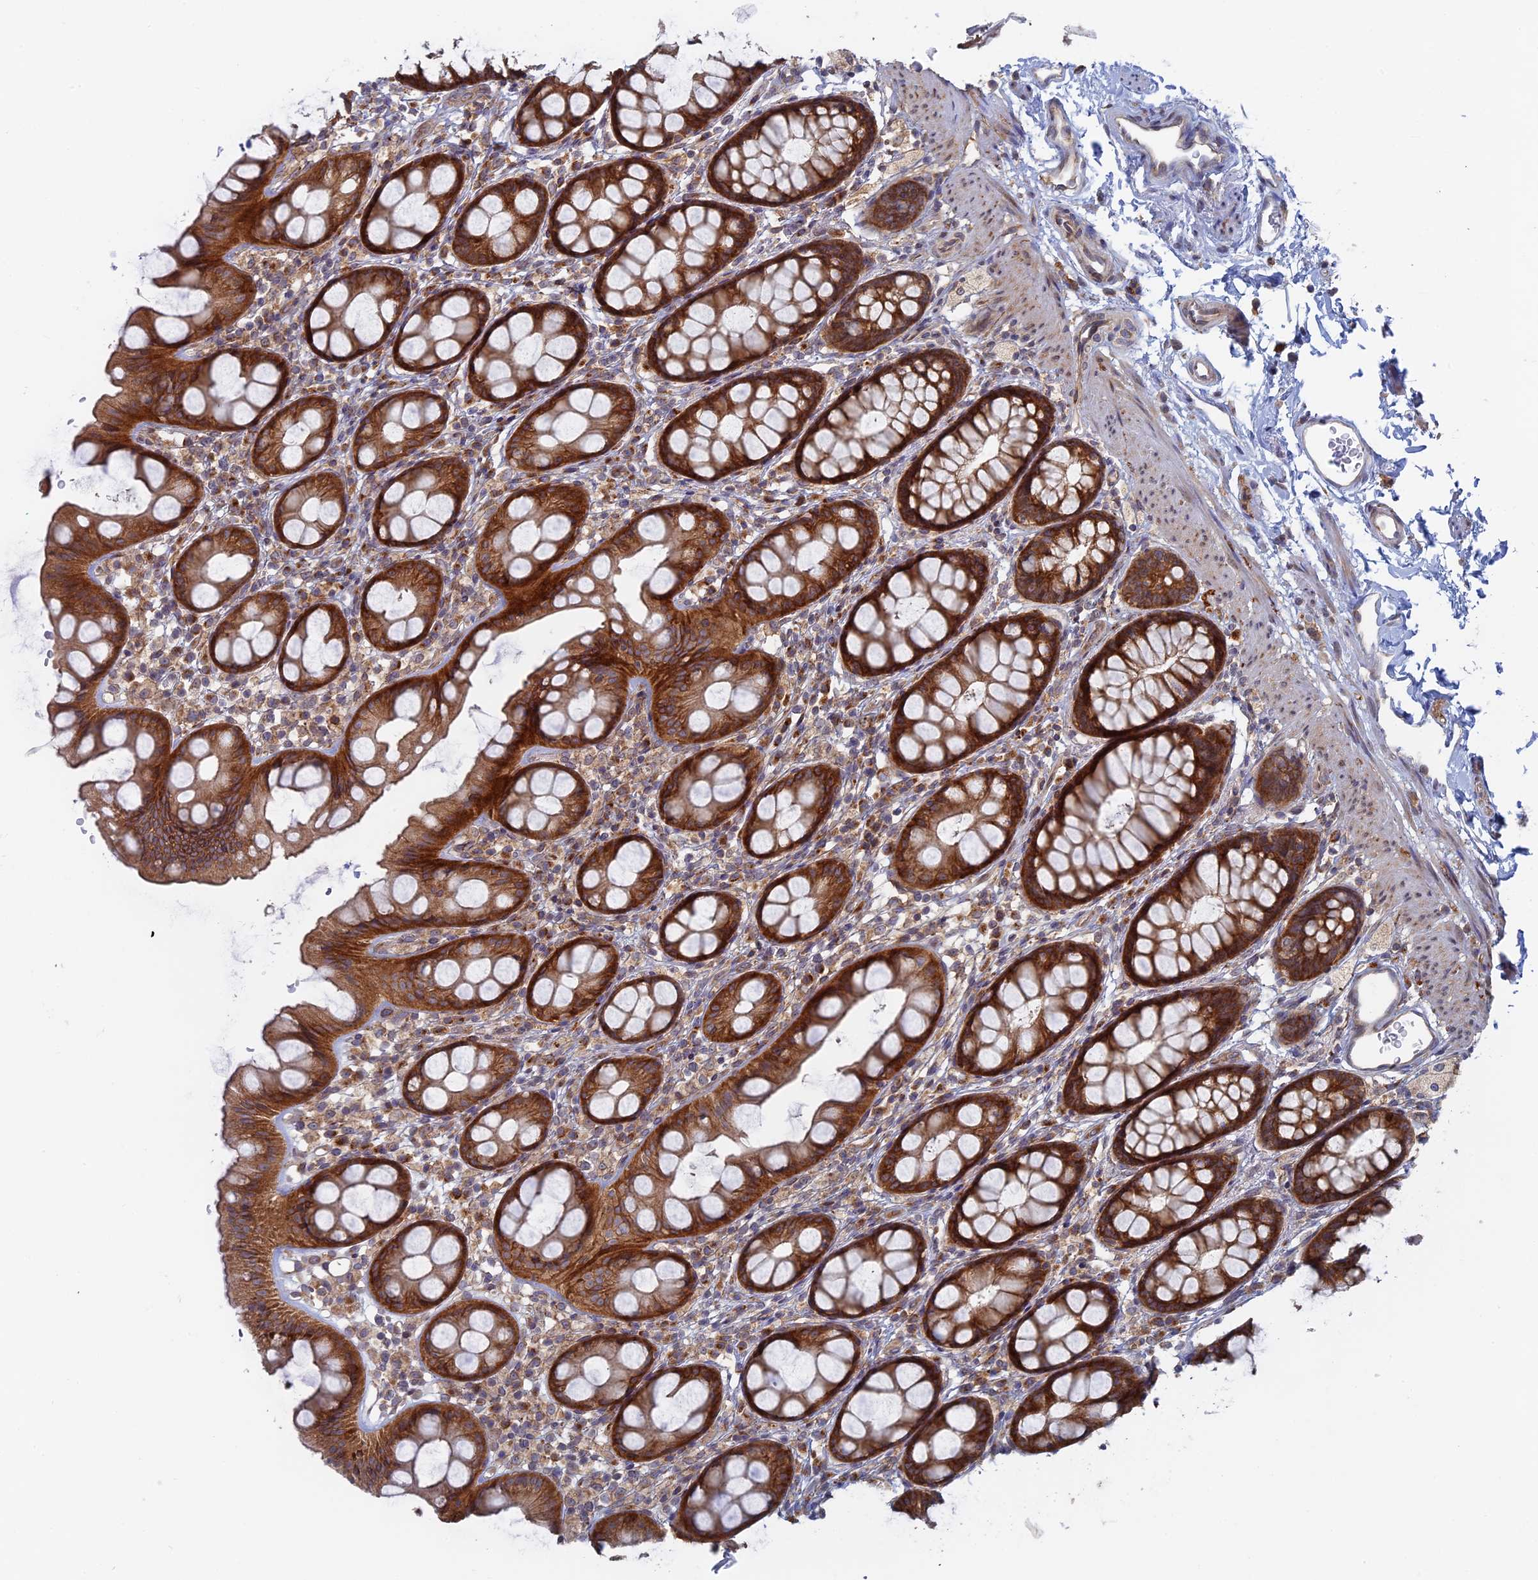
{"staining": {"intensity": "strong", "quantity": ">75%", "location": "cytoplasmic/membranous"}, "tissue": "rectum", "cell_type": "Glandular cells", "image_type": "normal", "snomed": [{"axis": "morphology", "description": "Normal tissue, NOS"}, {"axis": "topography", "description": "Rectum"}], "caption": "Strong cytoplasmic/membranous positivity for a protein is identified in approximately >75% of glandular cells of benign rectum using immunohistochemistry (IHC).", "gene": "TBC1D30", "patient": {"sex": "female", "age": 65}}